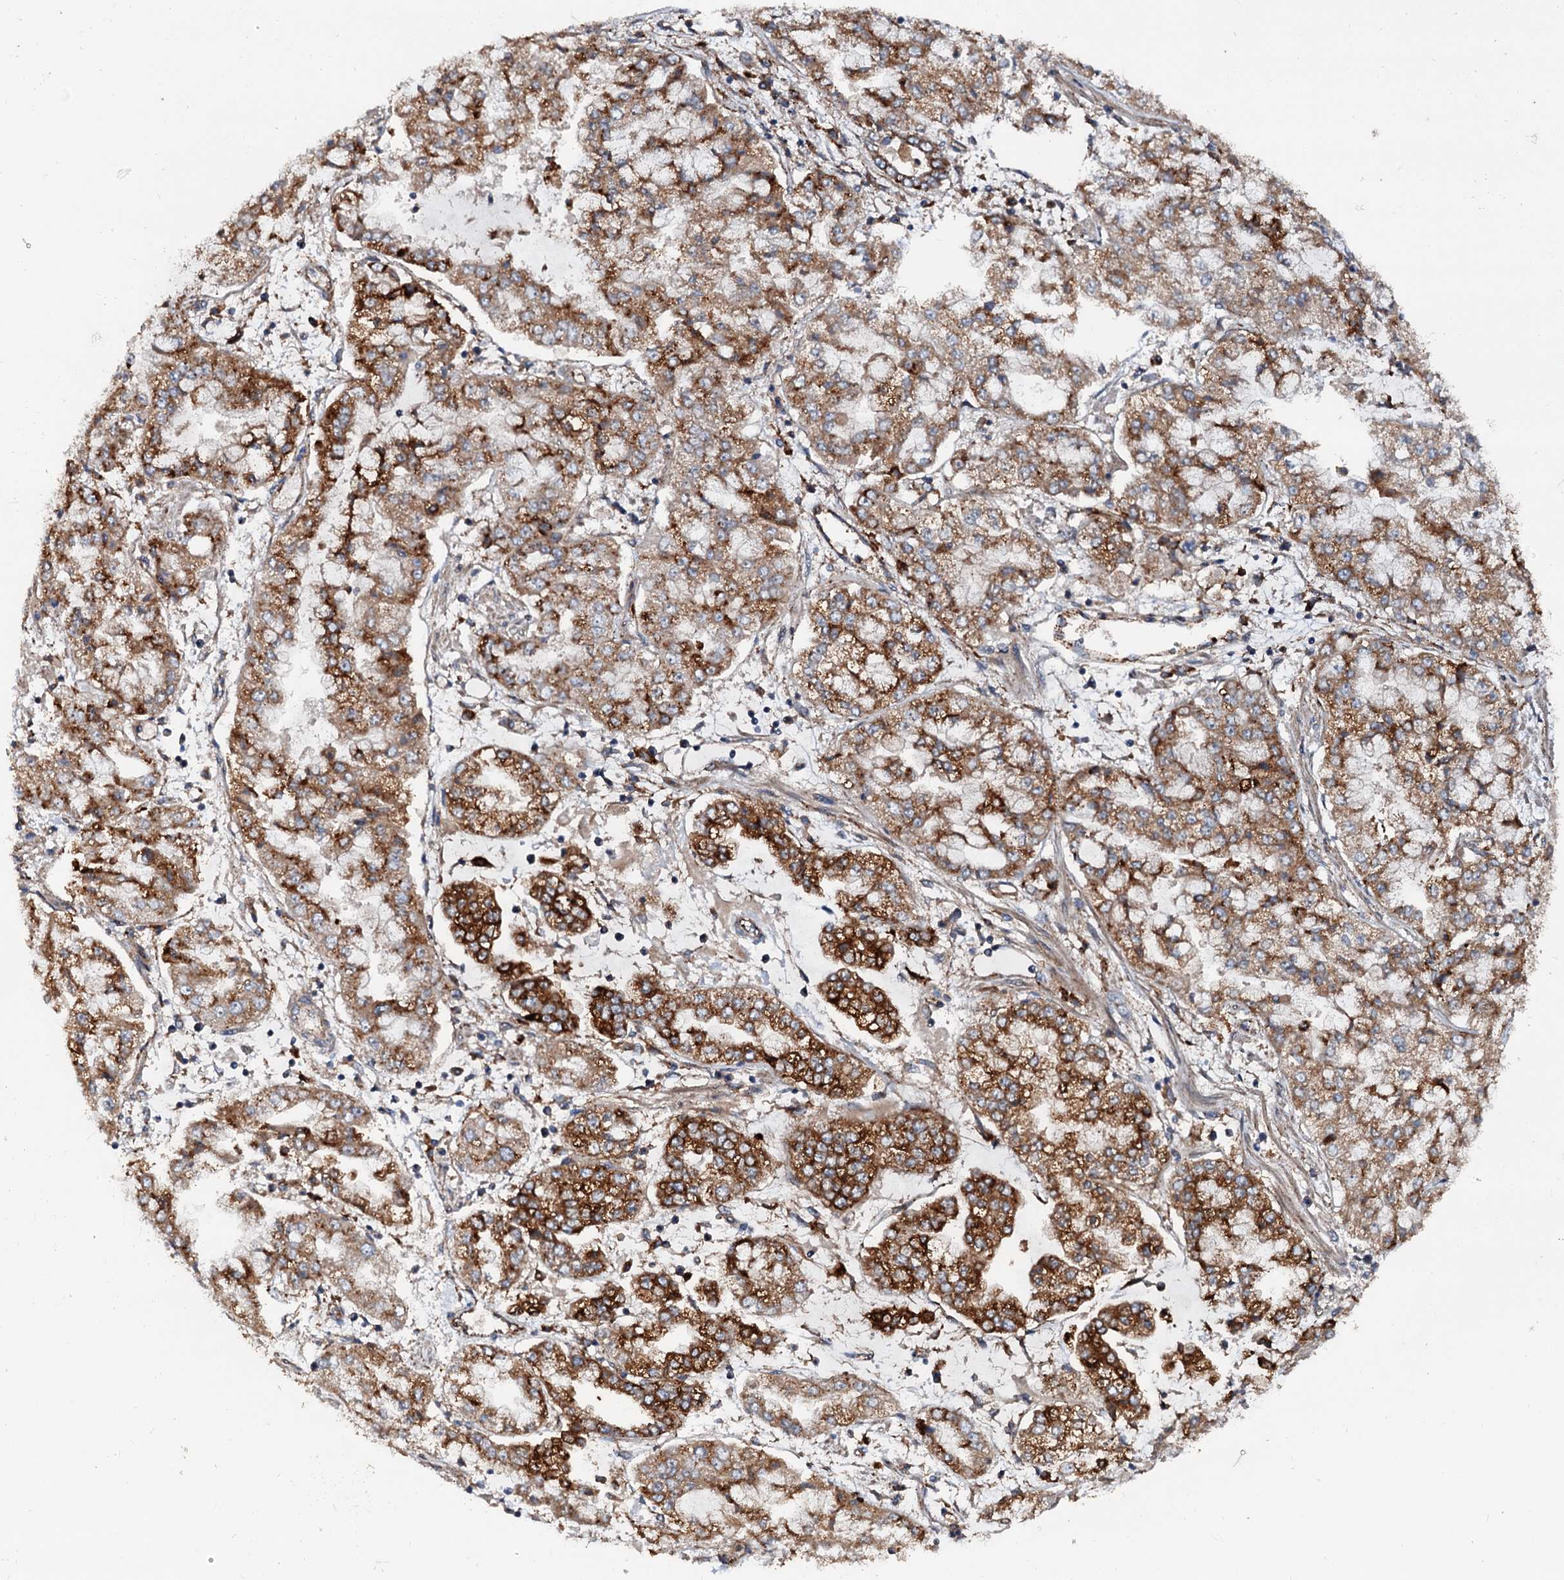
{"staining": {"intensity": "strong", "quantity": ">75%", "location": "cytoplasmic/membranous"}, "tissue": "stomach cancer", "cell_type": "Tumor cells", "image_type": "cancer", "snomed": [{"axis": "morphology", "description": "Adenocarcinoma, NOS"}, {"axis": "topography", "description": "Stomach"}], "caption": "A micrograph of adenocarcinoma (stomach) stained for a protein demonstrates strong cytoplasmic/membranous brown staining in tumor cells.", "gene": "GBA1", "patient": {"sex": "male", "age": 76}}